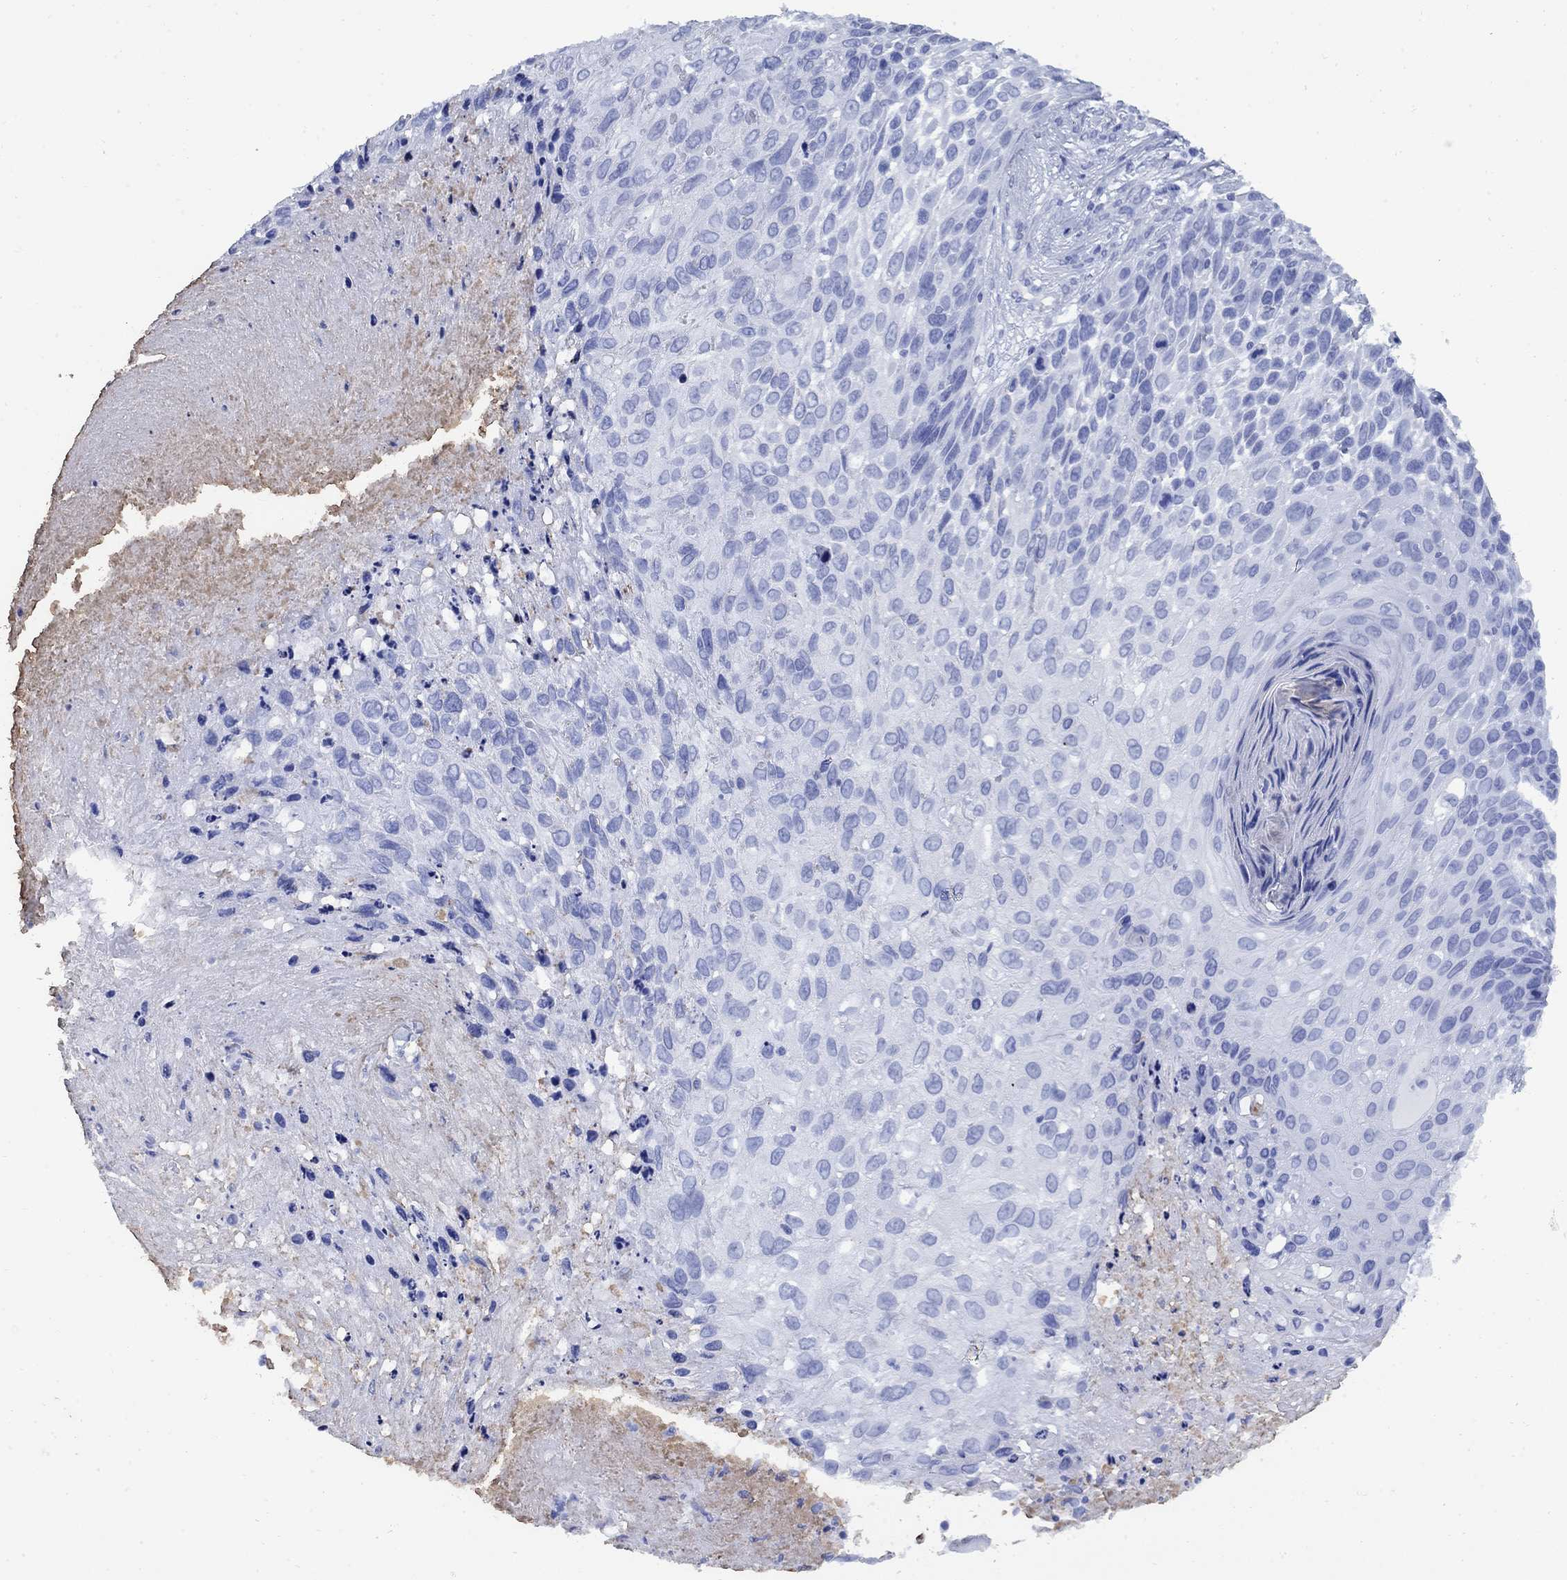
{"staining": {"intensity": "negative", "quantity": "none", "location": "none"}, "tissue": "skin cancer", "cell_type": "Tumor cells", "image_type": "cancer", "snomed": [{"axis": "morphology", "description": "Squamous cell carcinoma, NOS"}, {"axis": "topography", "description": "Skin"}], "caption": "Immunohistochemical staining of human squamous cell carcinoma (skin) reveals no significant expression in tumor cells.", "gene": "VTN", "patient": {"sex": "male", "age": 92}}